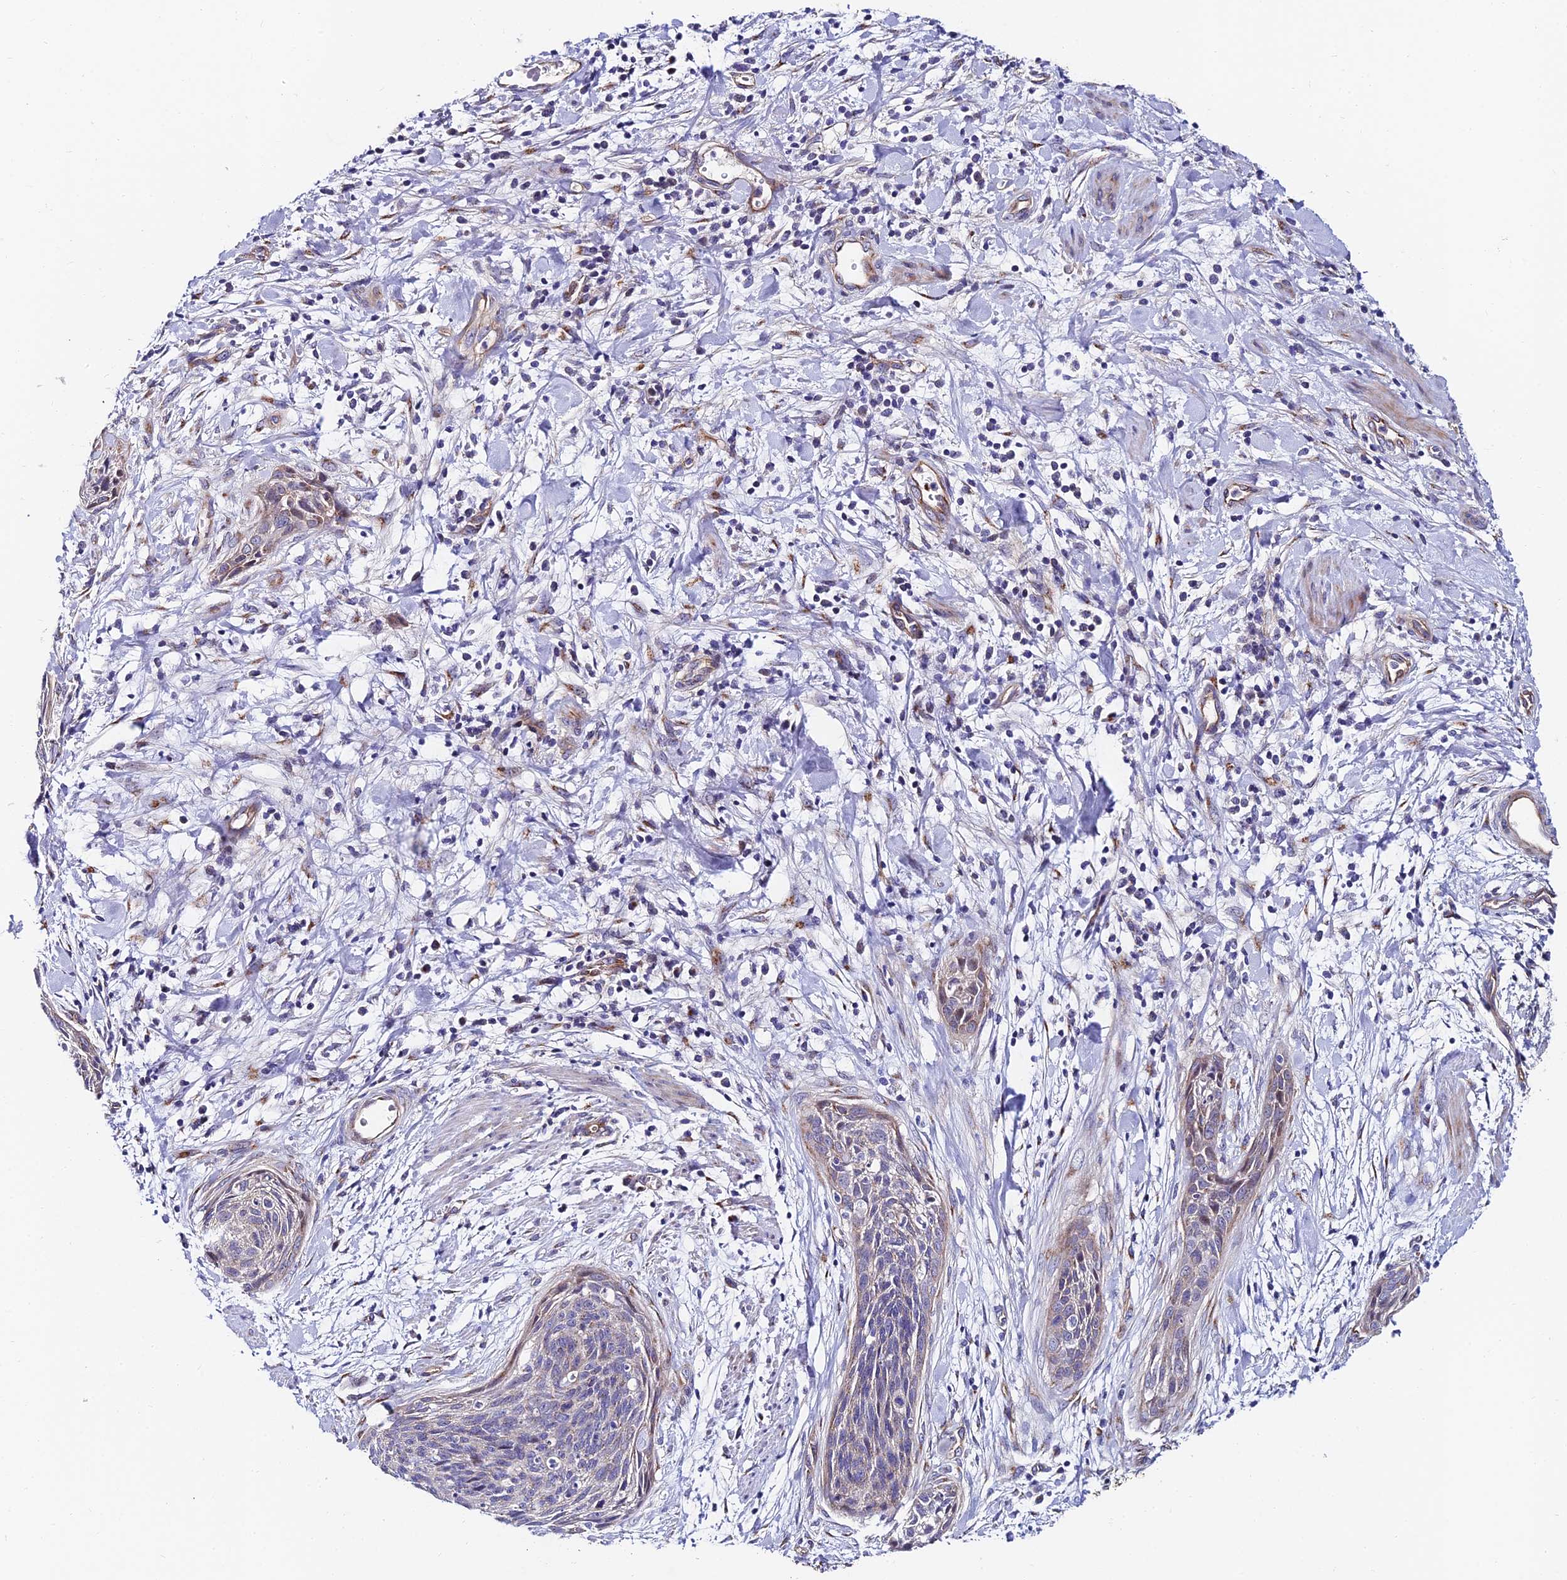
{"staining": {"intensity": "negative", "quantity": "none", "location": "none"}, "tissue": "cervical cancer", "cell_type": "Tumor cells", "image_type": "cancer", "snomed": [{"axis": "morphology", "description": "Squamous cell carcinoma, NOS"}, {"axis": "topography", "description": "Cervix"}], "caption": "This is an IHC micrograph of cervical cancer. There is no expression in tumor cells.", "gene": "ADGRF3", "patient": {"sex": "female", "age": 55}}